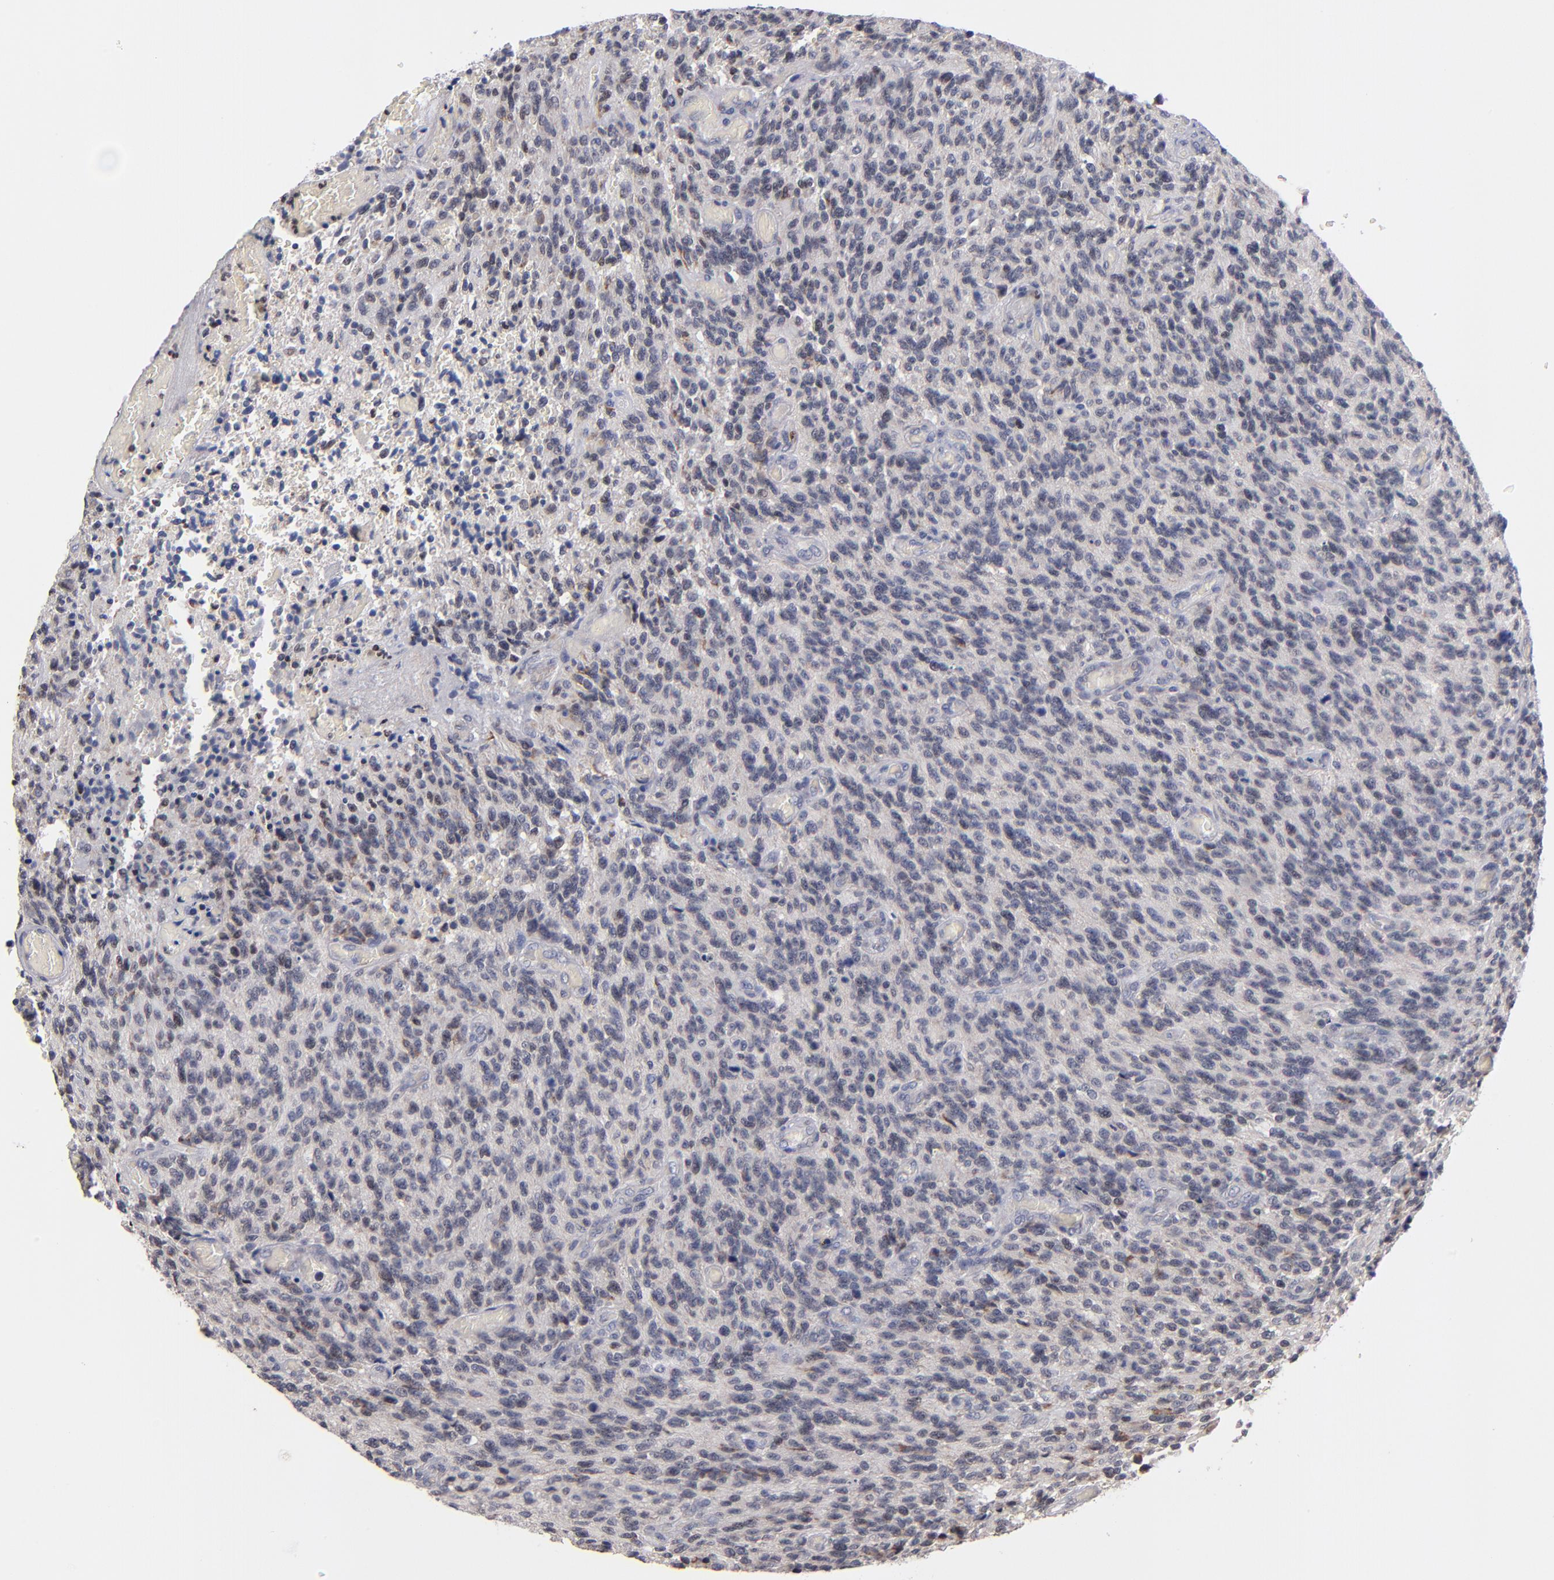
{"staining": {"intensity": "weak", "quantity": "<25%", "location": "nuclear"}, "tissue": "glioma", "cell_type": "Tumor cells", "image_type": "cancer", "snomed": [{"axis": "morphology", "description": "Normal tissue, NOS"}, {"axis": "morphology", "description": "Glioma, malignant, High grade"}, {"axis": "topography", "description": "Cerebral cortex"}], "caption": "Tumor cells show no significant staining in malignant glioma (high-grade). (Stains: DAB (3,3'-diaminobenzidine) immunohistochemistry with hematoxylin counter stain, Microscopy: brightfield microscopy at high magnification).", "gene": "ODF2", "patient": {"sex": "male", "age": 56}}